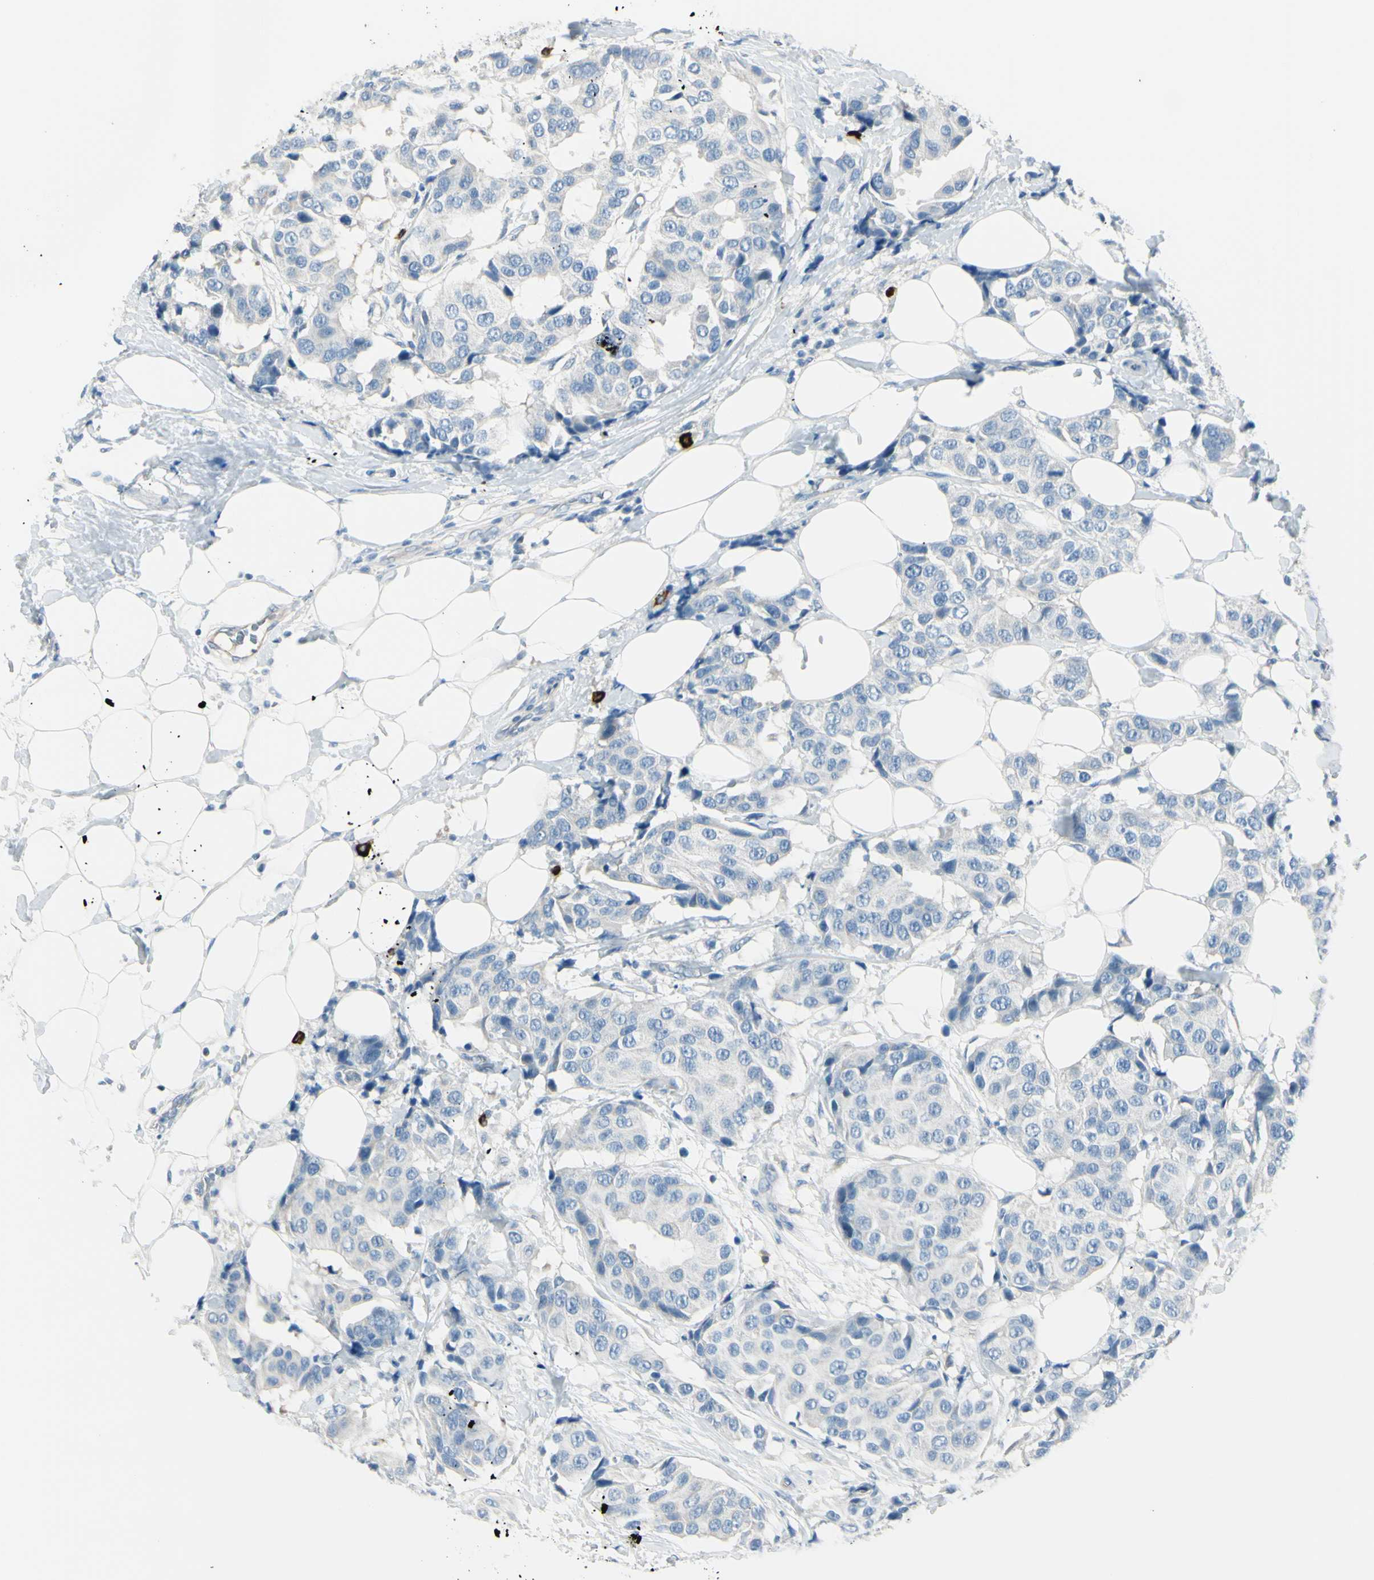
{"staining": {"intensity": "negative", "quantity": "none", "location": "none"}, "tissue": "breast cancer", "cell_type": "Tumor cells", "image_type": "cancer", "snomed": [{"axis": "morphology", "description": "Normal tissue, NOS"}, {"axis": "morphology", "description": "Duct carcinoma"}, {"axis": "topography", "description": "Breast"}], "caption": "Immunohistochemistry (IHC) photomicrograph of breast intraductal carcinoma stained for a protein (brown), which shows no expression in tumor cells. The staining was performed using DAB to visualize the protein expression in brown, while the nuclei were stained in blue with hematoxylin (Magnification: 20x).", "gene": "DLG4", "patient": {"sex": "female", "age": 39}}